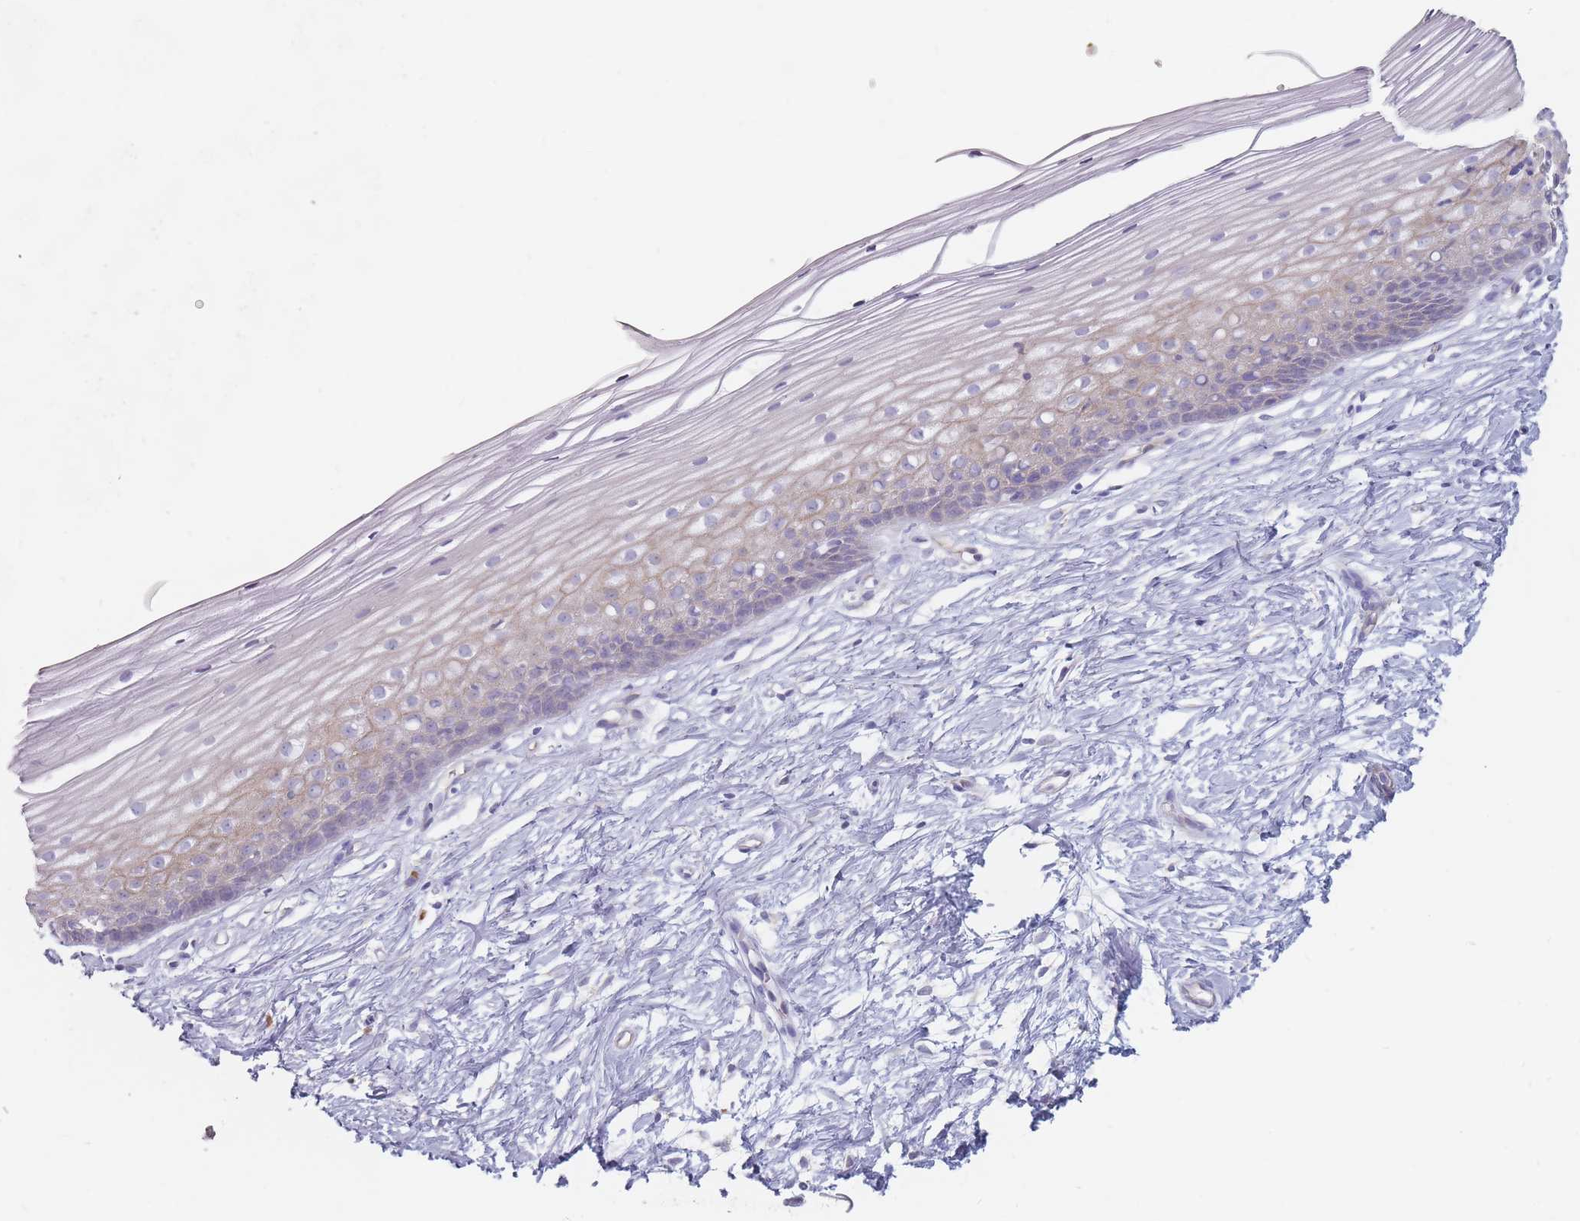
{"staining": {"intensity": "weak", "quantity": "<25%", "location": "cytoplasmic/membranous"}, "tissue": "cervix", "cell_type": "Glandular cells", "image_type": "normal", "snomed": [{"axis": "morphology", "description": "Normal tissue, NOS"}, {"axis": "topography", "description": "Cervix"}], "caption": "Unremarkable cervix was stained to show a protein in brown. There is no significant positivity in glandular cells. Brightfield microscopy of immunohistochemistry stained with DAB (3,3'-diaminobenzidine) (brown) and hematoxylin (blue), captured at high magnification.", "gene": "ERBIN", "patient": {"sex": "female", "age": 40}}